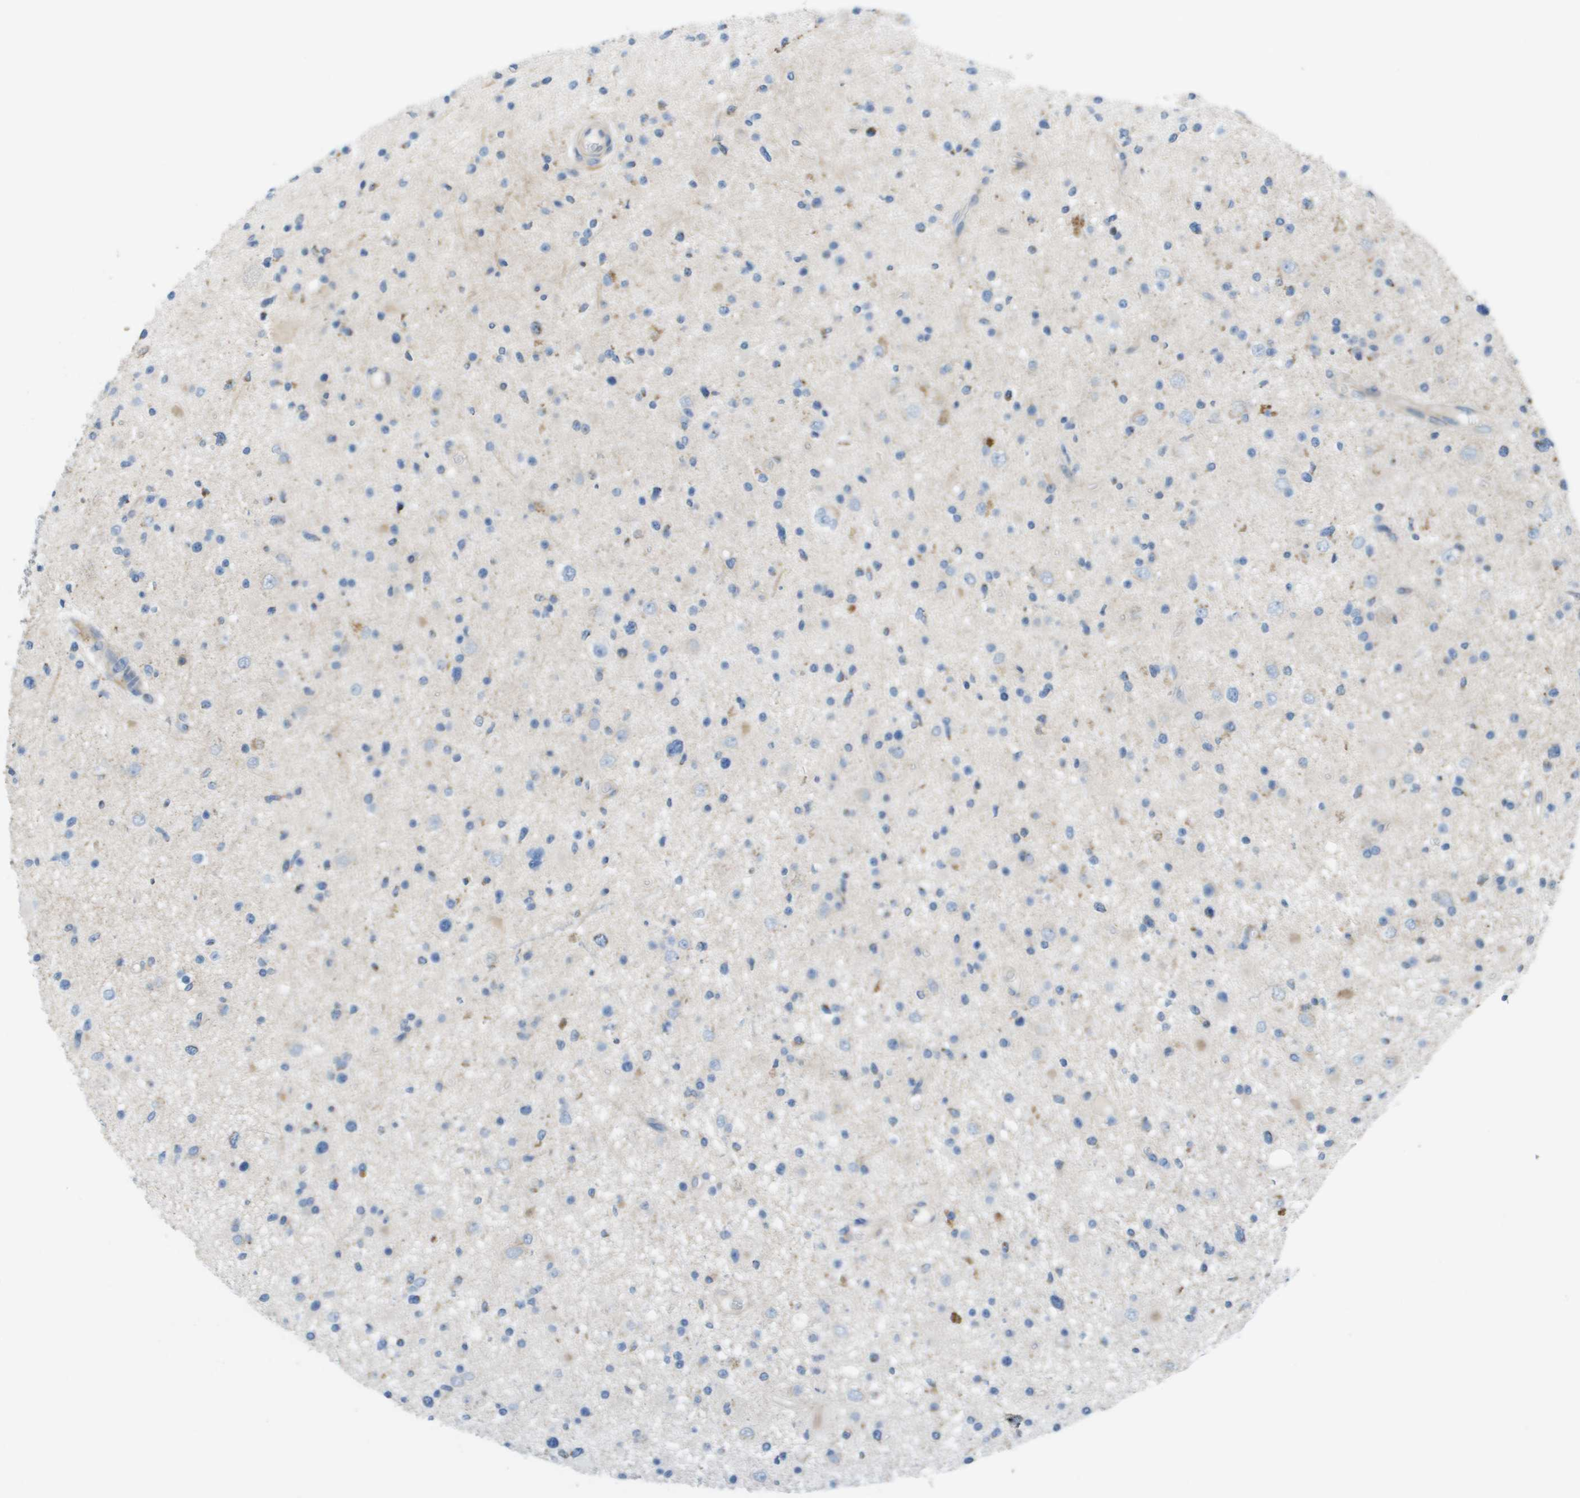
{"staining": {"intensity": "negative", "quantity": "none", "location": "none"}, "tissue": "glioma", "cell_type": "Tumor cells", "image_type": "cancer", "snomed": [{"axis": "morphology", "description": "Glioma, malignant, High grade"}, {"axis": "topography", "description": "Brain"}], "caption": "Human glioma stained for a protein using immunohistochemistry (IHC) demonstrates no positivity in tumor cells.", "gene": "GALNT6", "patient": {"sex": "male", "age": 33}}